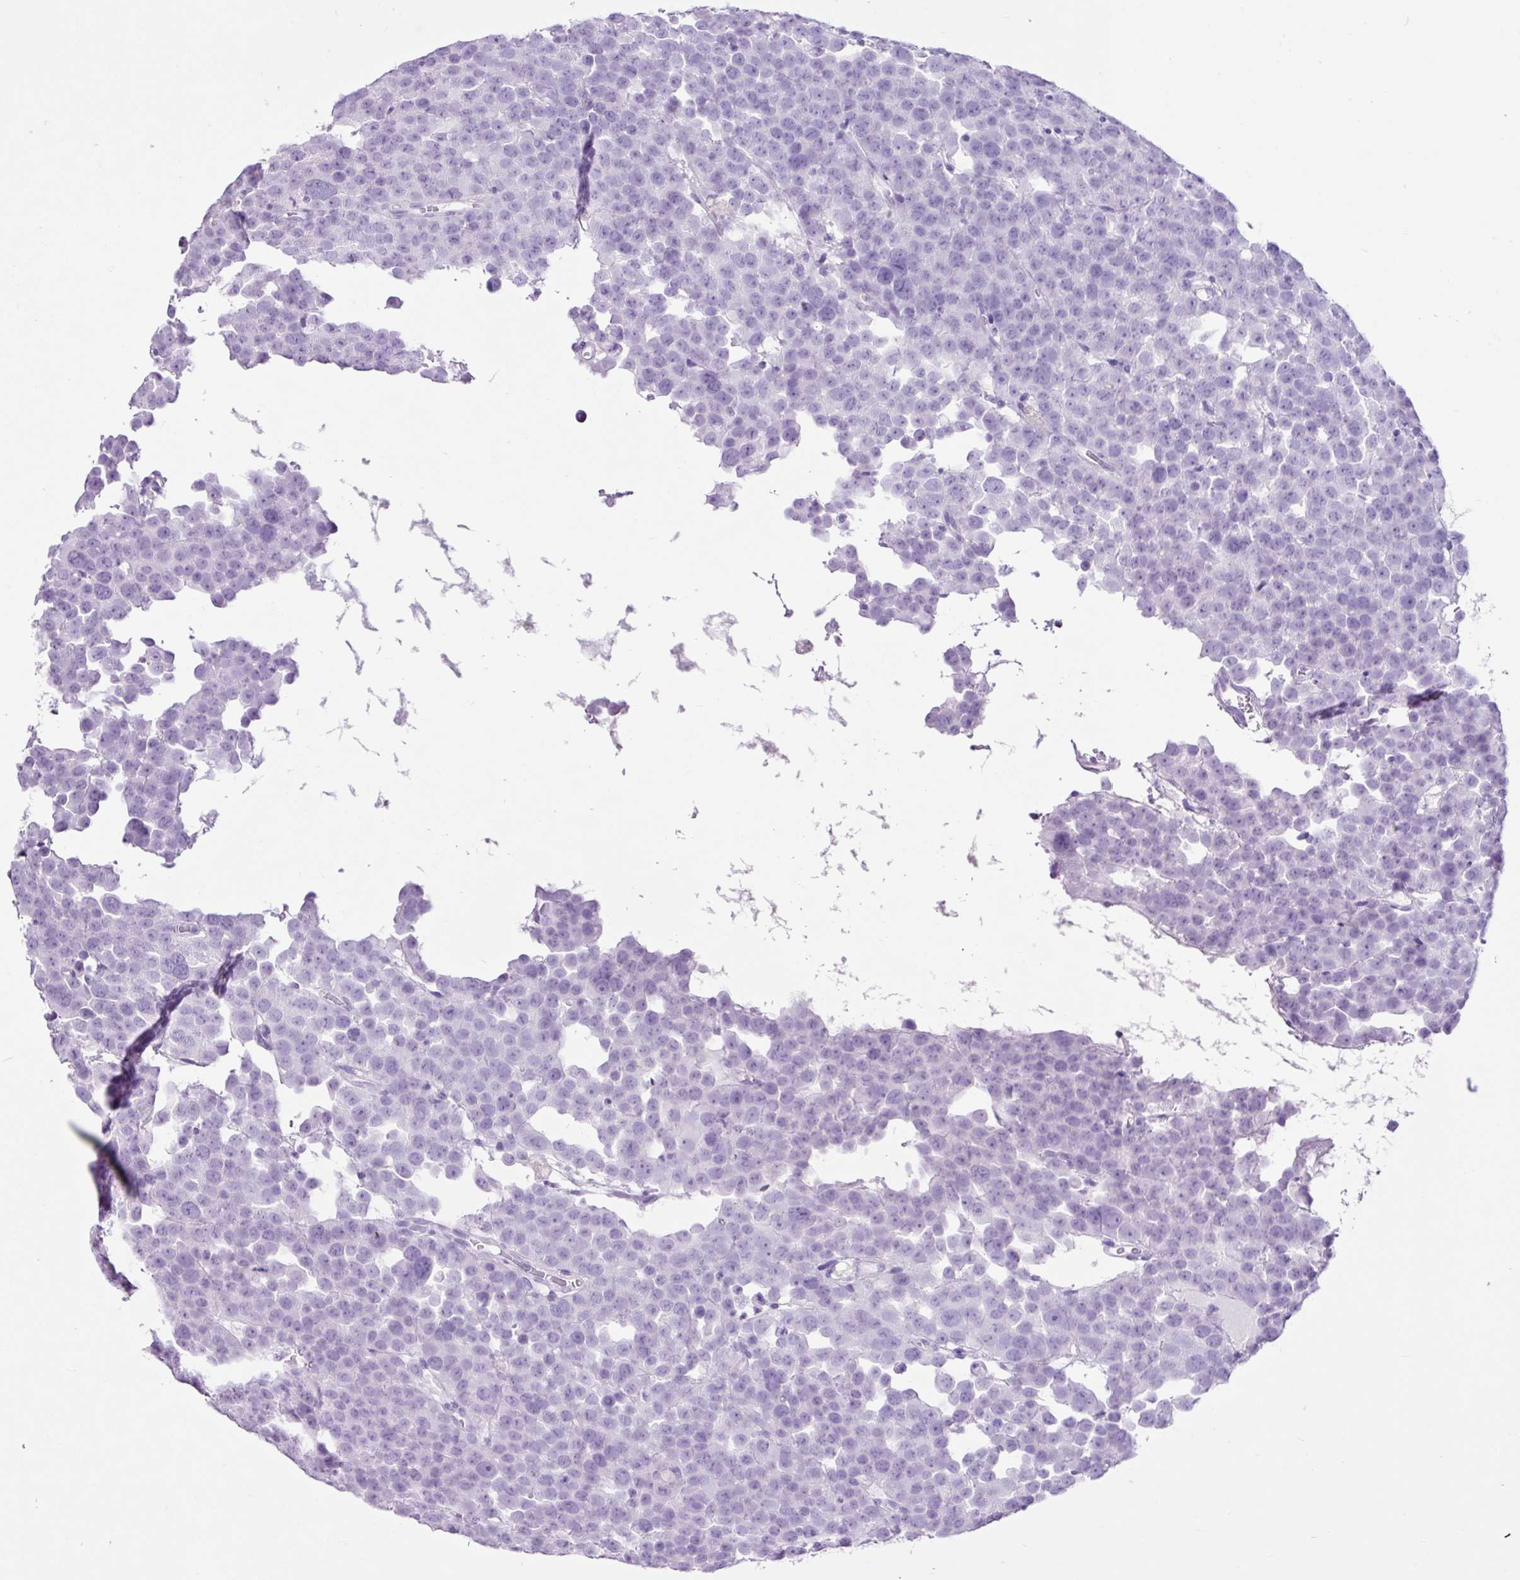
{"staining": {"intensity": "negative", "quantity": "none", "location": "none"}, "tissue": "testis cancer", "cell_type": "Tumor cells", "image_type": "cancer", "snomed": [{"axis": "morphology", "description": "Seminoma, NOS"}, {"axis": "topography", "description": "Testis"}], "caption": "Tumor cells show no significant protein positivity in seminoma (testis).", "gene": "PGR", "patient": {"sex": "male", "age": 71}}